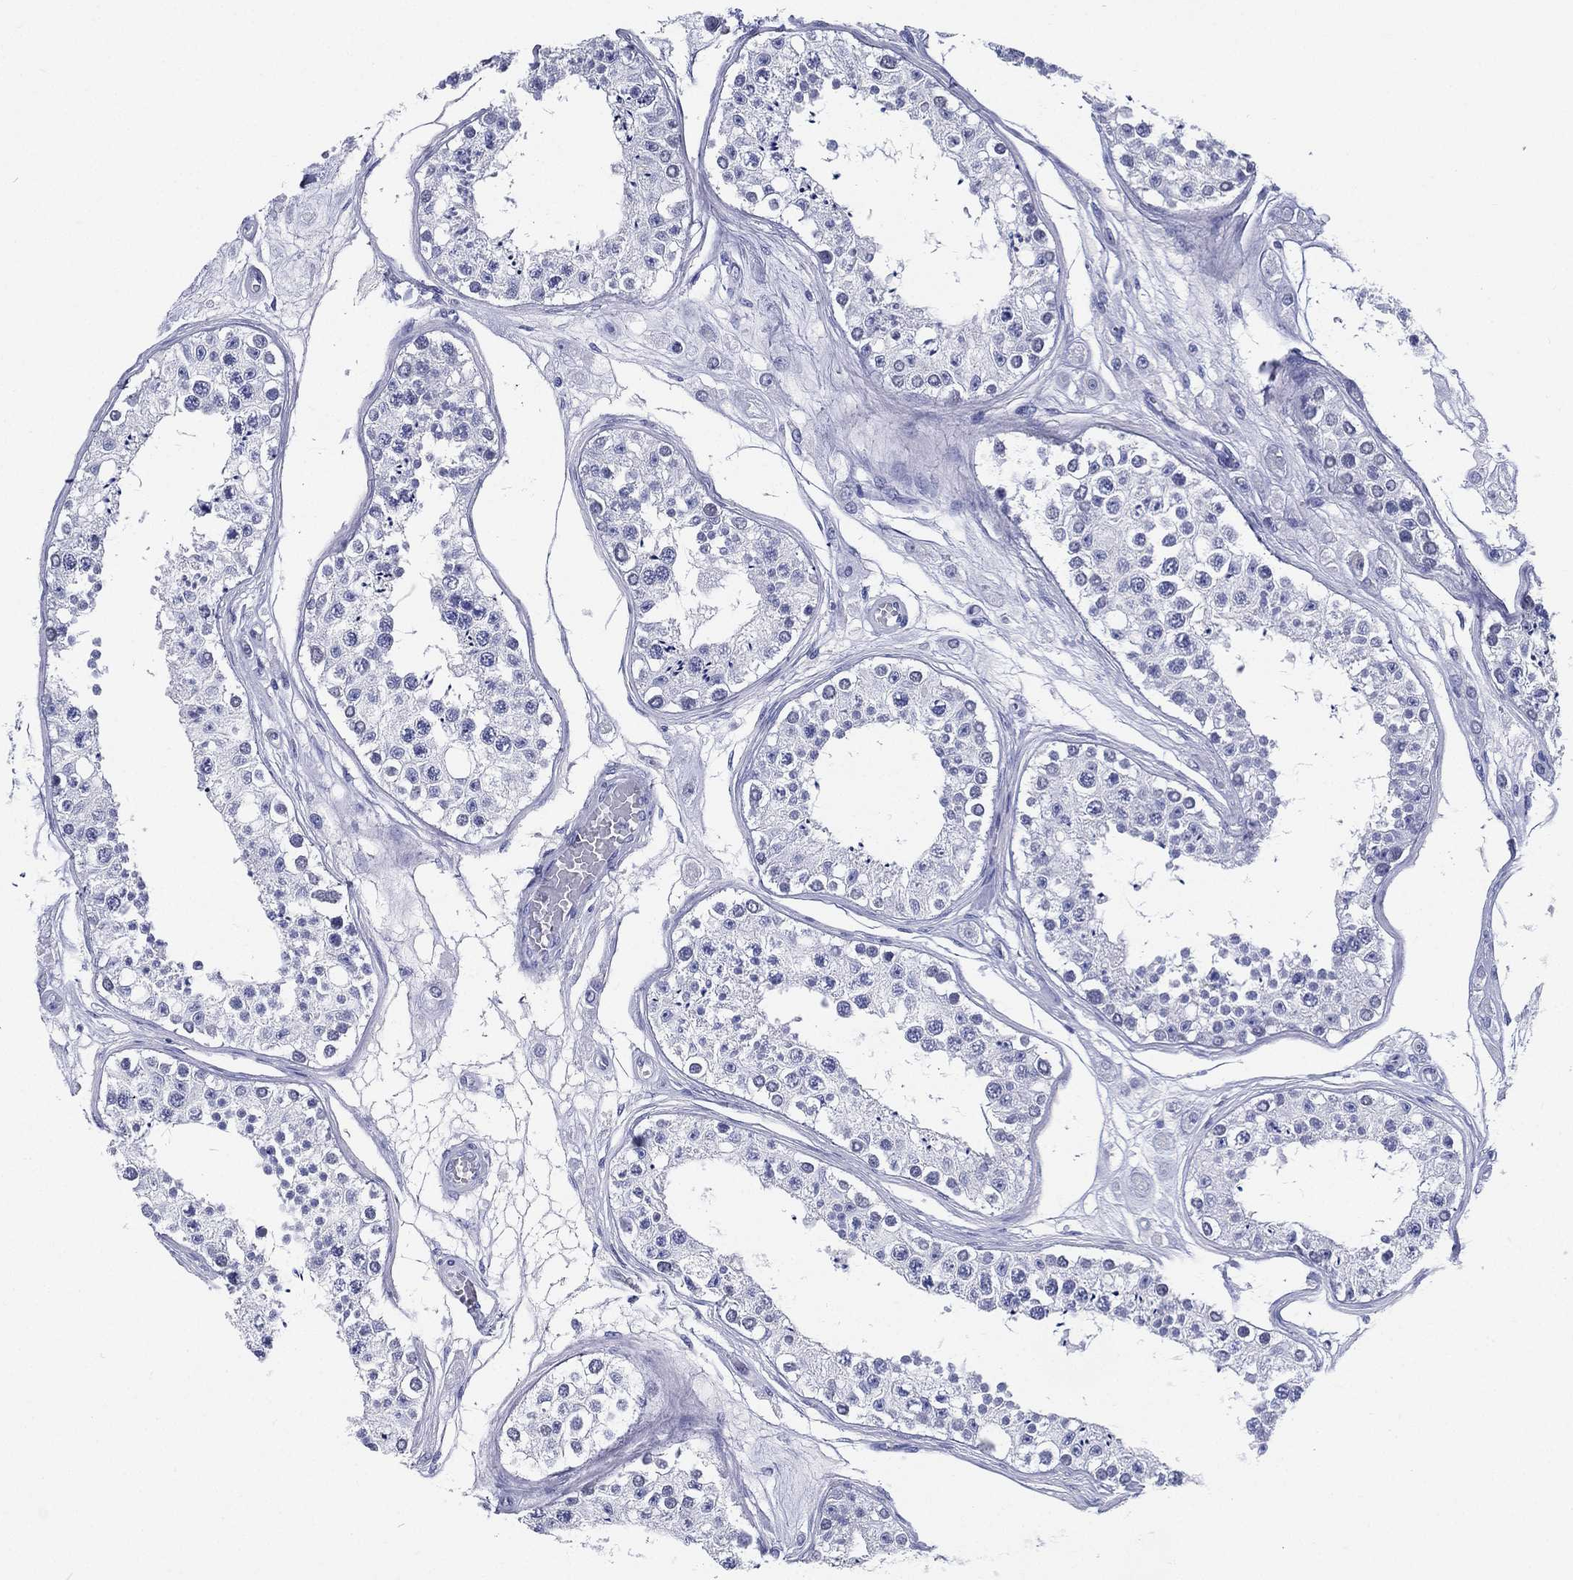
{"staining": {"intensity": "negative", "quantity": "none", "location": "none"}, "tissue": "testis", "cell_type": "Cells in seminiferous ducts", "image_type": "normal", "snomed": [{"axis": "morphology", "description": "Normal tissue, NOS"}, {"axis": "topography", "description": "Testis"}], "caption": "High magnification brightfield microscopy of unremarkable testis stained with DAB (3,3'-diaminobenzidine) (brown) and counterstained with hematoxylin (blue): cells in seminiferous ducts show no significant positivity.", "gene": "RSPH4A", "patient": {"sex": "male", "age": 25}}